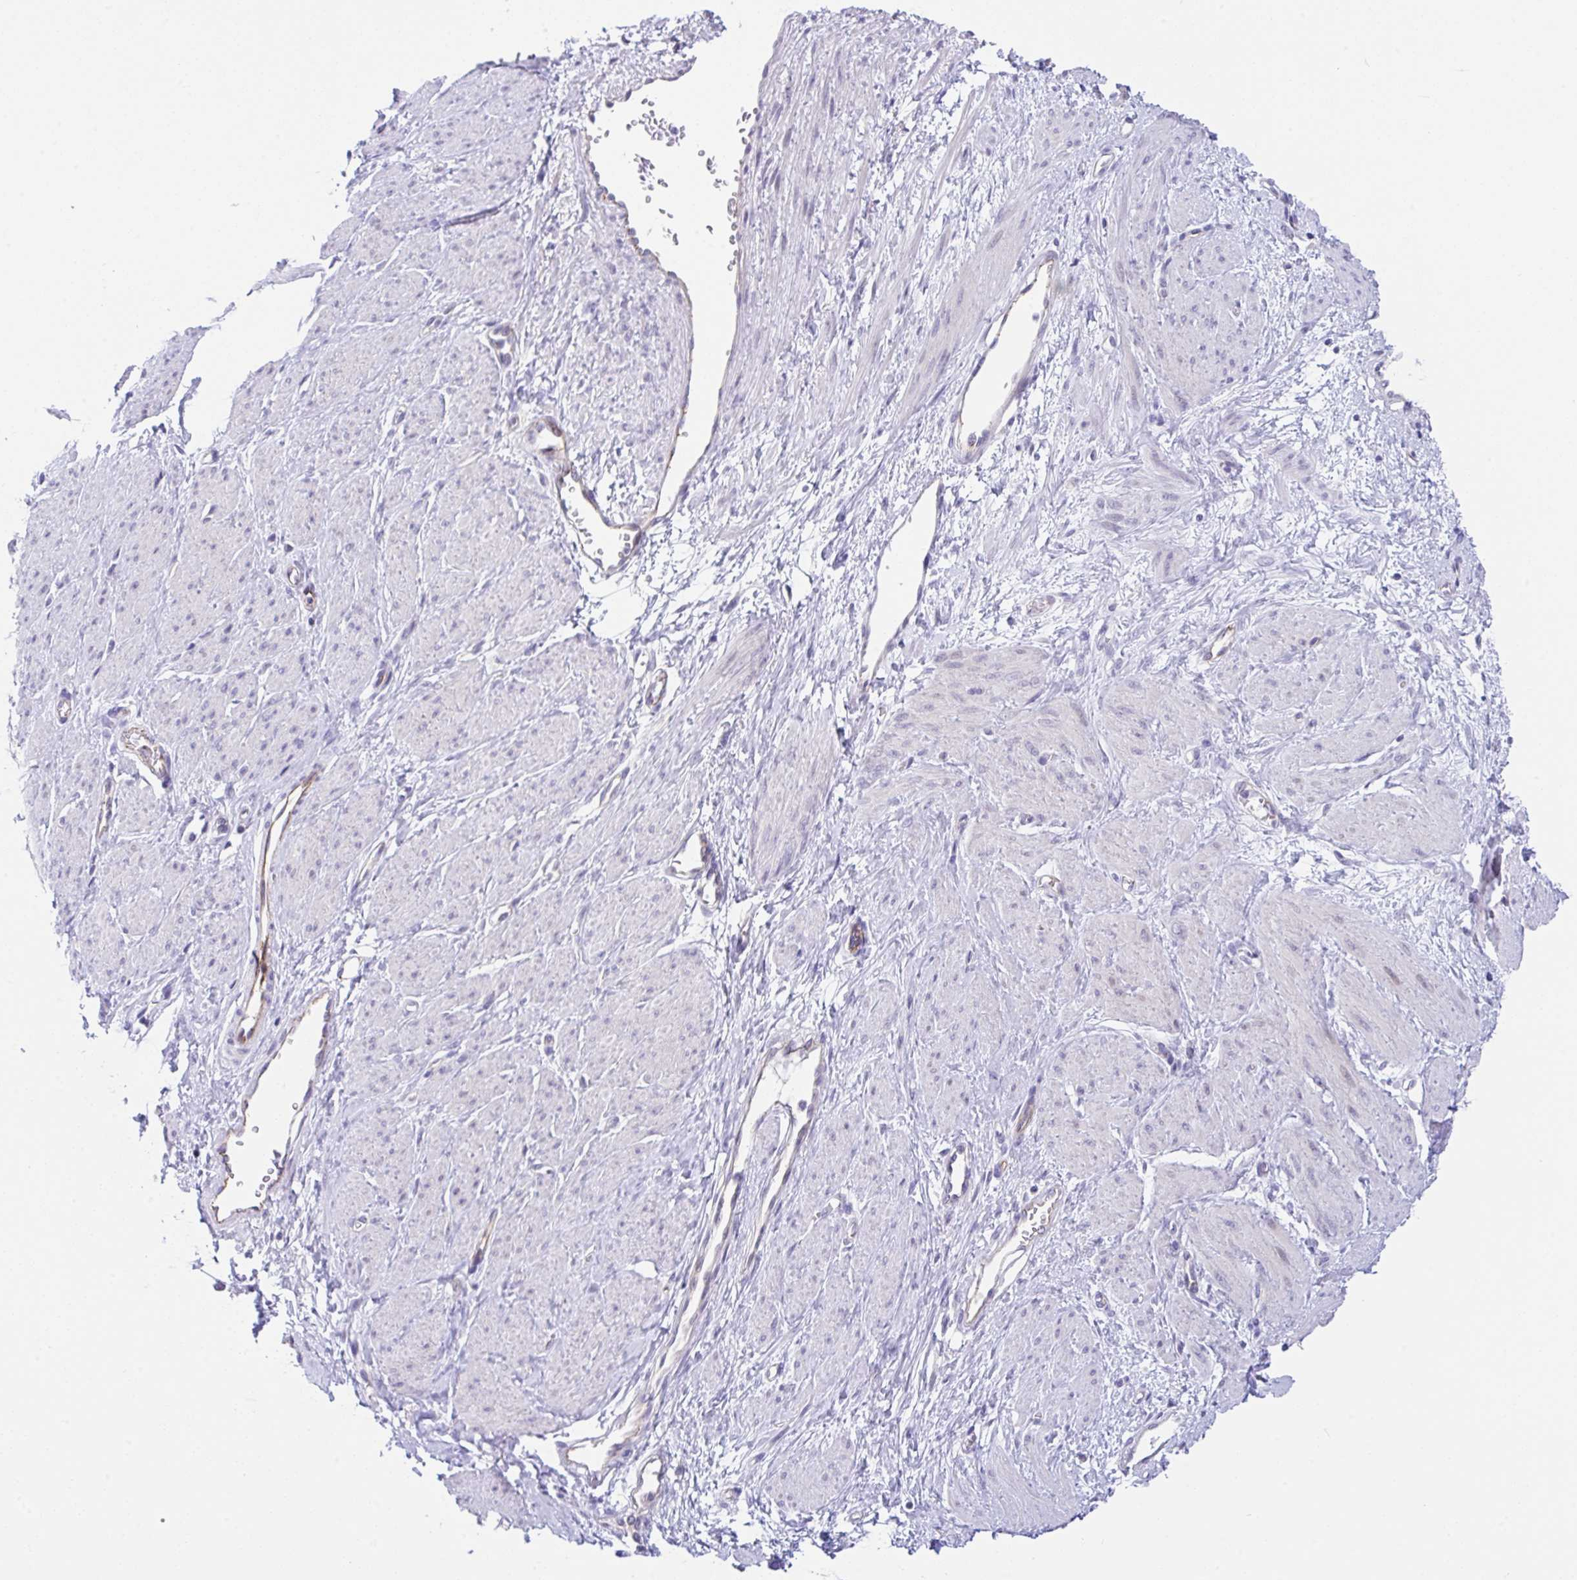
{"staining": {"intensity": "negative", "quantity": "none", "location": "none"}, "tissue": "smooth muscle", "cell_type": "Smooth muscle cells", "image_type": "normal", "snomed": [{"axis": "morphology", "description": "Normal tissue, NOS"}, {"axis": "topography", "description": "Smooth muscle"}, {"axis": "topography", "description": "Uterus"}], "caption": "This is an IHC image of unremarkable smooth muscle. There is no expression in smooth muscle cells.", "gene": "CGNL1", "patient": {"sex": "female", "age": 39}}